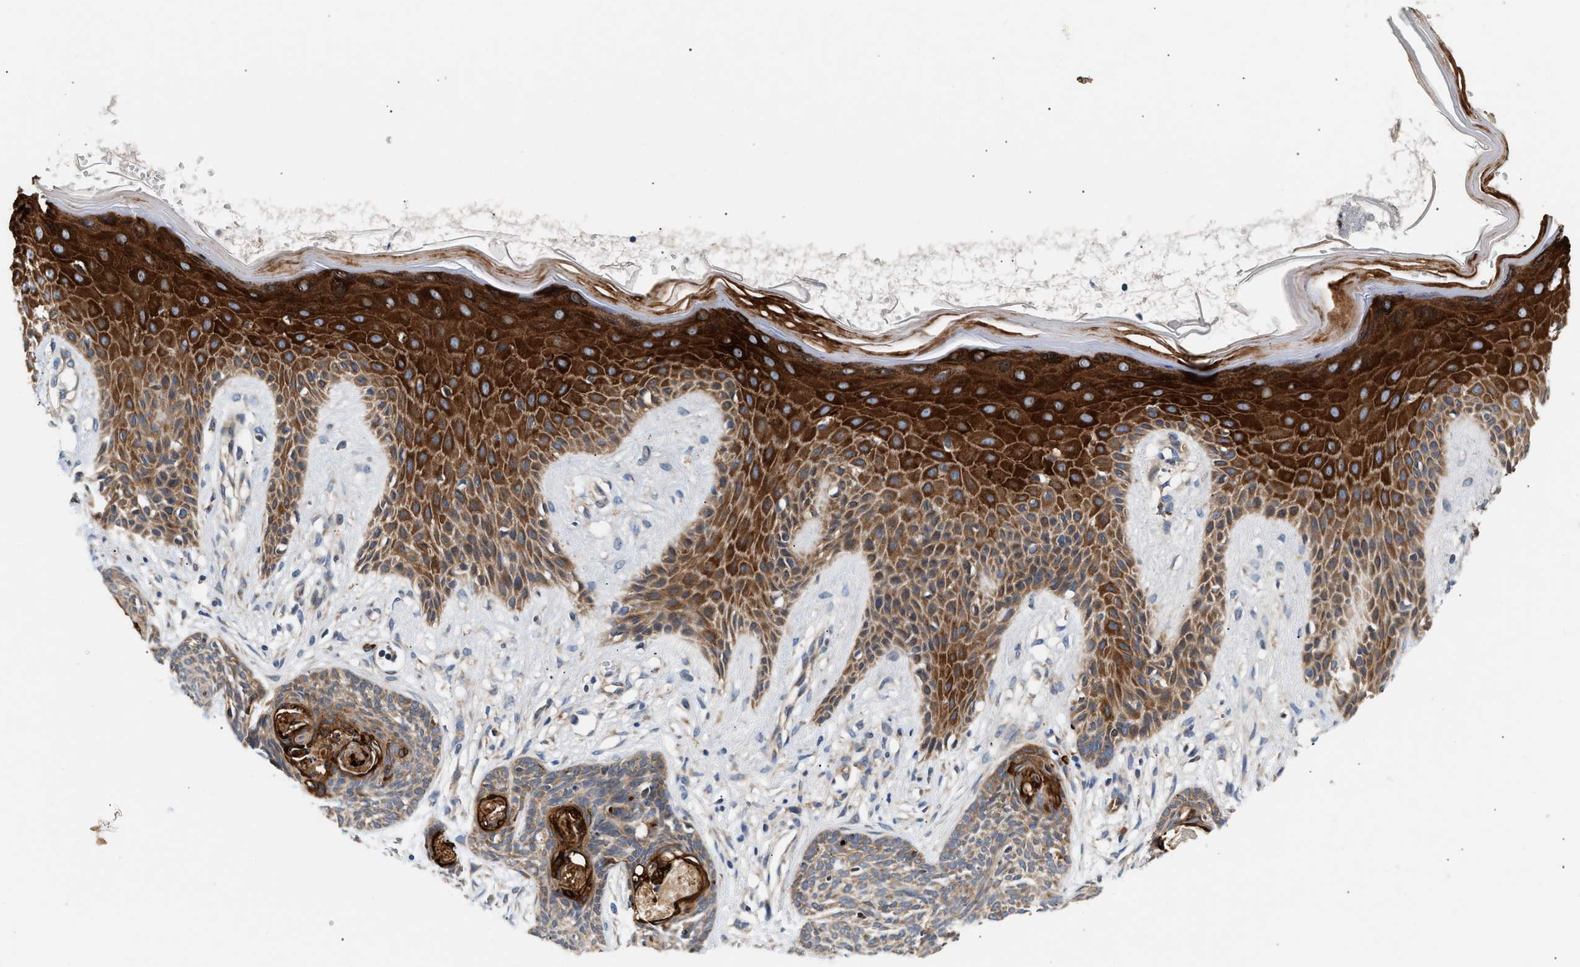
{"staining": {"intensity": "moderate", "quantity": "25%-75%", "location": "cytoplasmic/membranous"}, "tissue": "skin cancer", "cell_type": "Tumor cells", "image_type": "cancer", "snomed": [{"axis": "morphology", "description": "Basal cell carcinoma"}, {"axis": "topography", "description": "Skin"}], "caption": "Basal cell carcinoma (skin) stained for a protein (brown) exhibits moderate cytoplasmic/membranous positive staining in about 25%-75% of tumor cells.", "gene": "IFT74", "patient": {"sex": "female", "age": 59}}